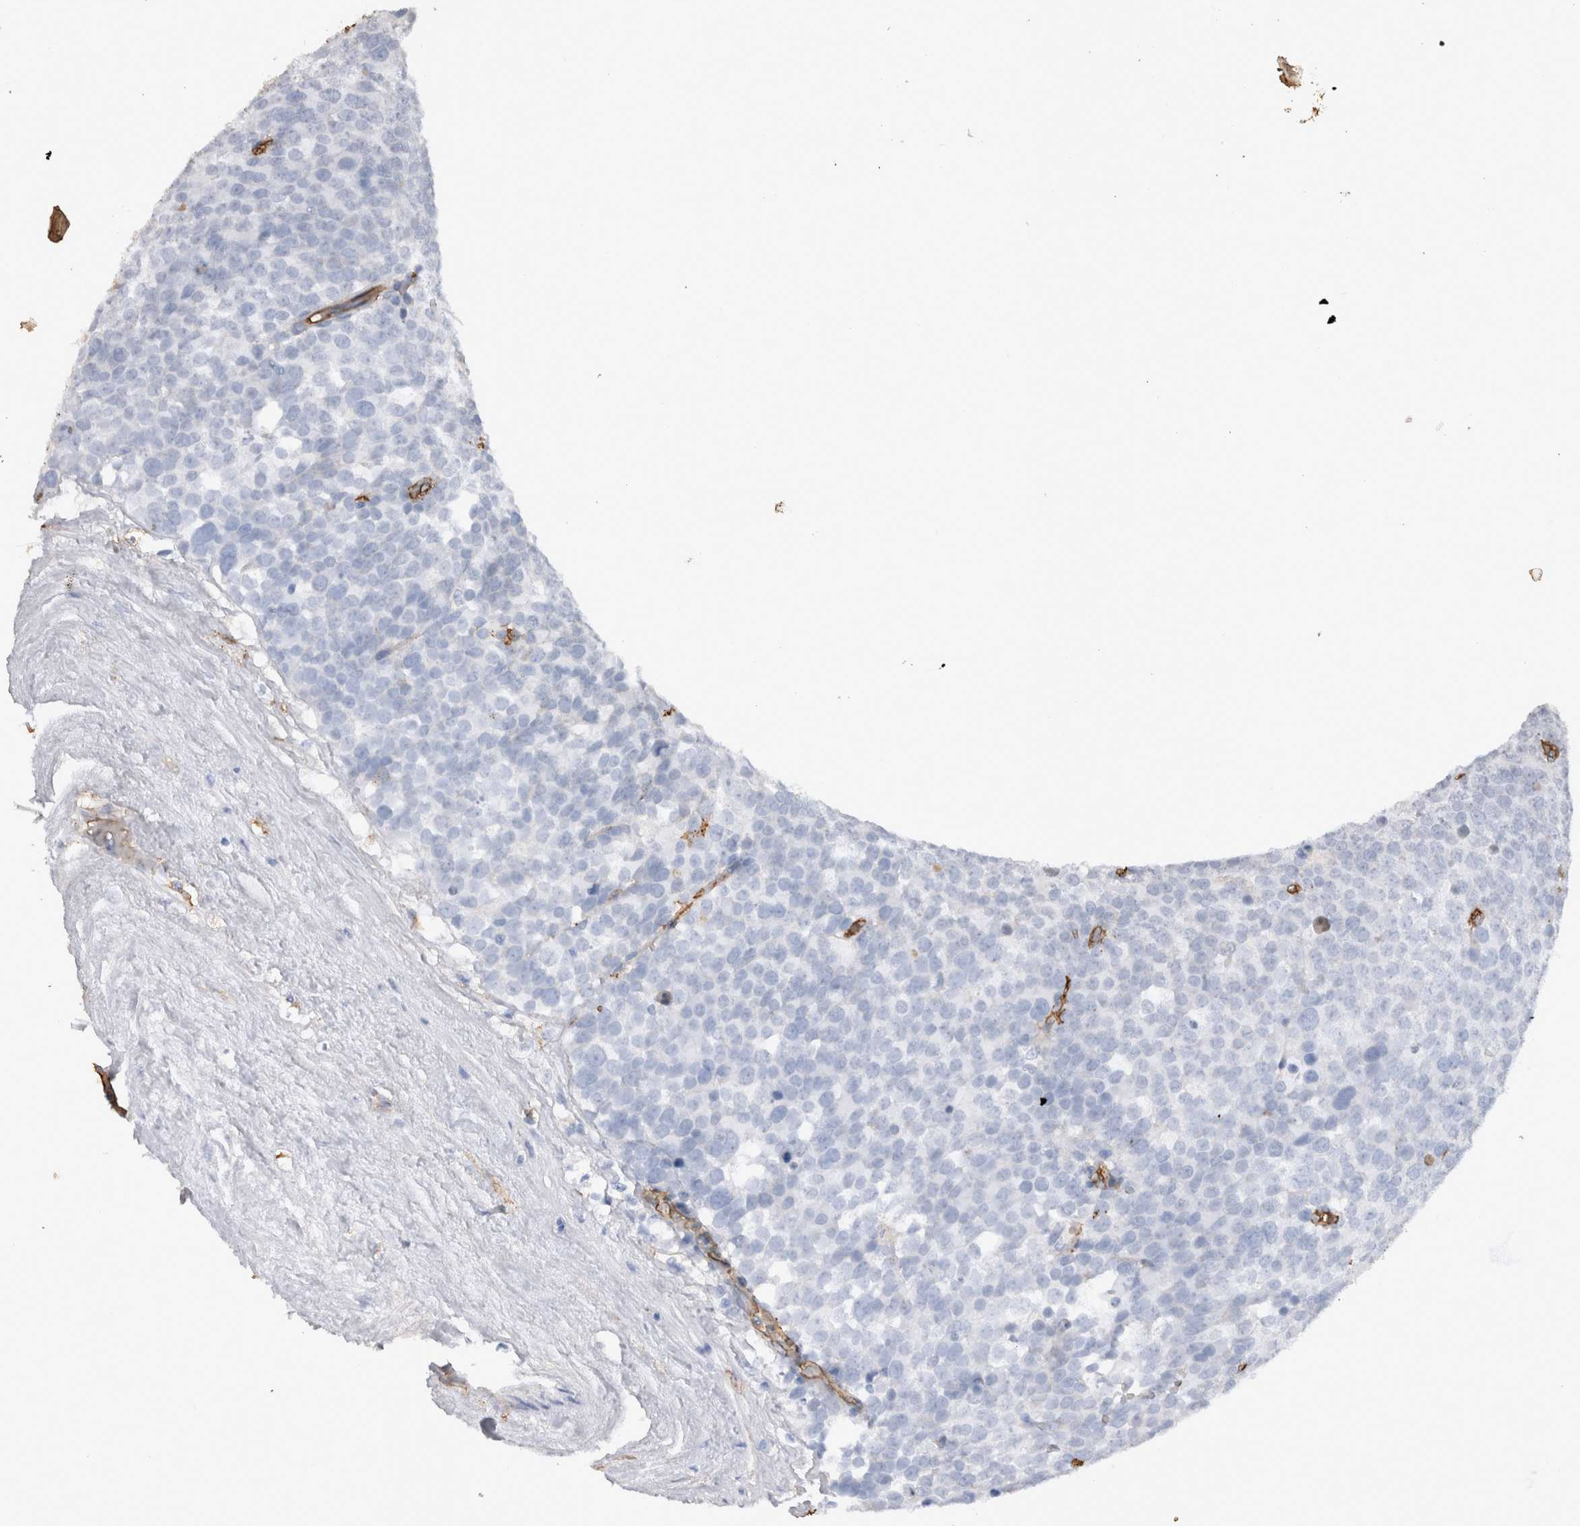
{"staining": {"intensity": "negative", "quantity": "none", "location": "none"}, "tissue": "testis cancer", "cell_type": "Tumor cells", "image_type": "cancer", "snomed": [{"axis": "morphology", "description": "Seminoma, NOS"}, {"axis": "topography", "description": "Testis"}], "caption": "This is a photomicrograph of IHC staining of testis cancer, which shows no expression in tumor cells. Brightfield microscopy of IHC stained with DAB (3,3'-diaminobenzidine) (brown) and hematoxylin (blue), captured at high magnification.", "gene": "IL17RC", "patient": {"sex": "male", "age": 71}}